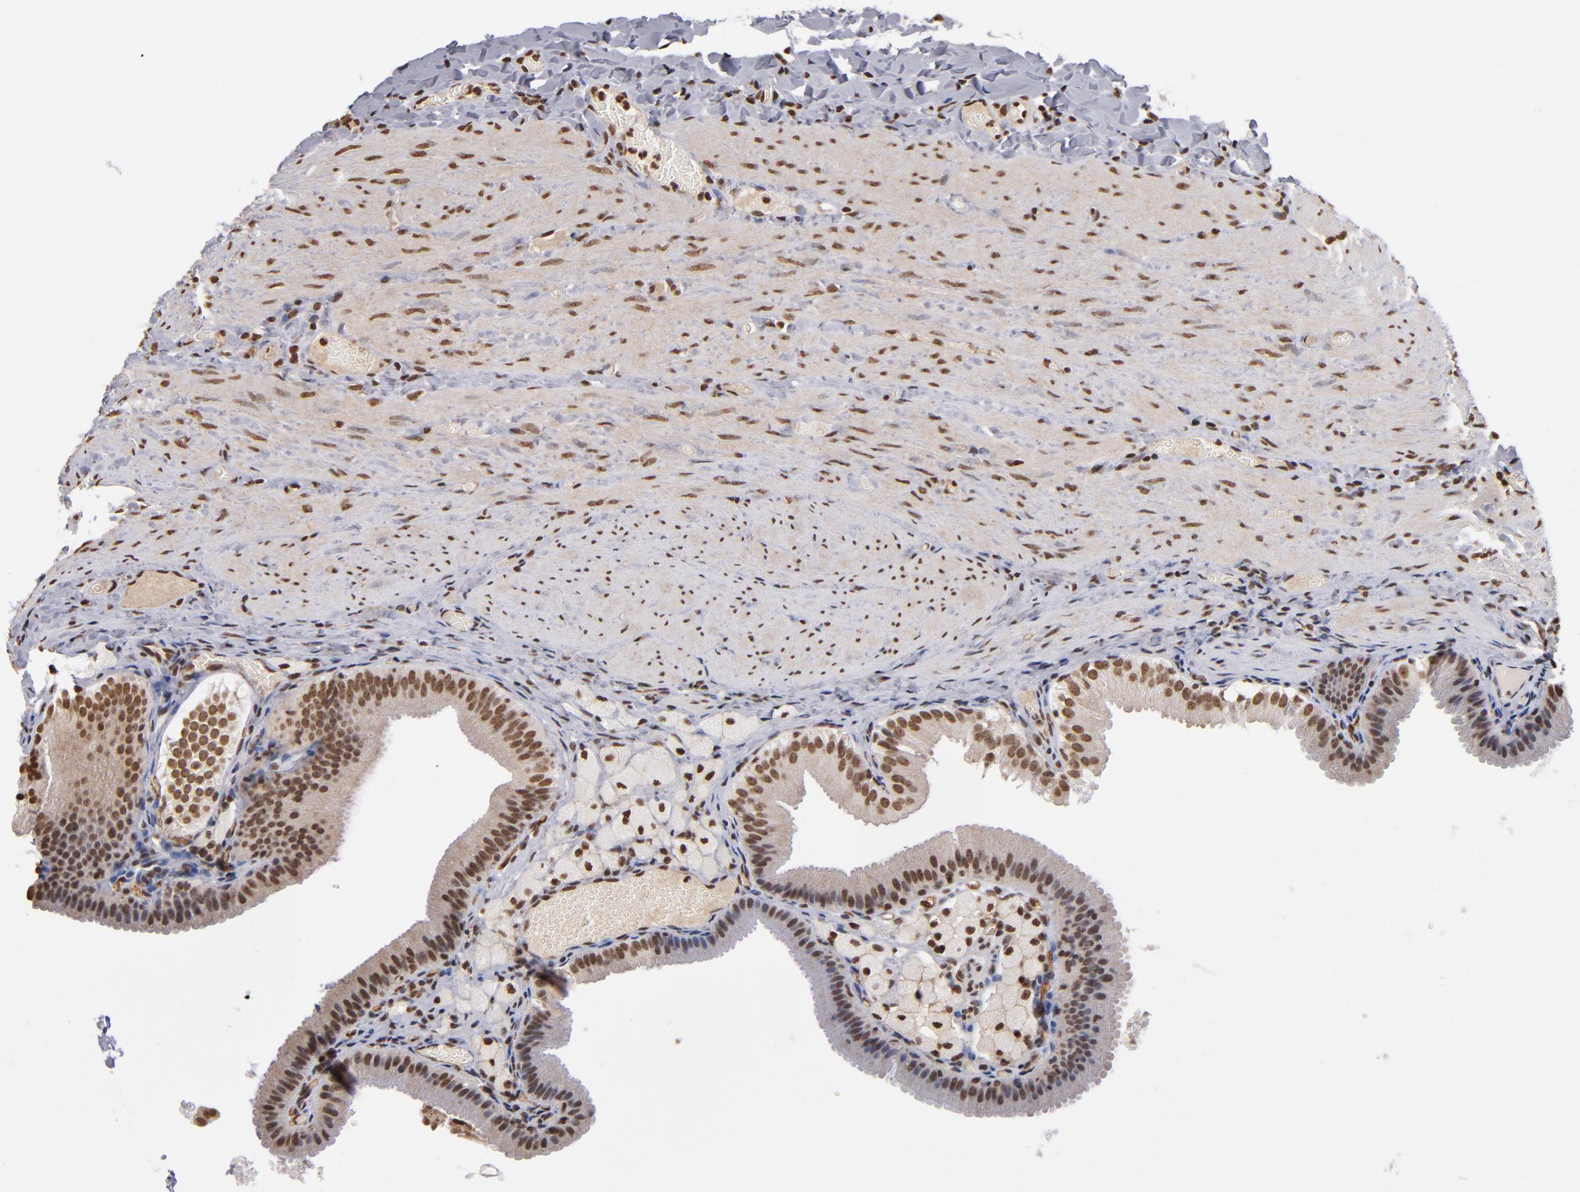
{"staining": {"intensity": "moderate", "quantity": ">75%", "location": "nuclear"}, "tissue": "gallbladder", "cell_type": "Glandular cells", "image_type": "normal", "snomed": [{"axis": "morphology", "description": "Normal tissue, NOS"}, {"axis": "topography", "description": "Gallbladder"}], "caption": "Moderate nuclear protein expression is present in approximately >75% of glandular cells in gallbladder.", "gene": "ABL2", "patient": {"sex": "female", "age": 24}}